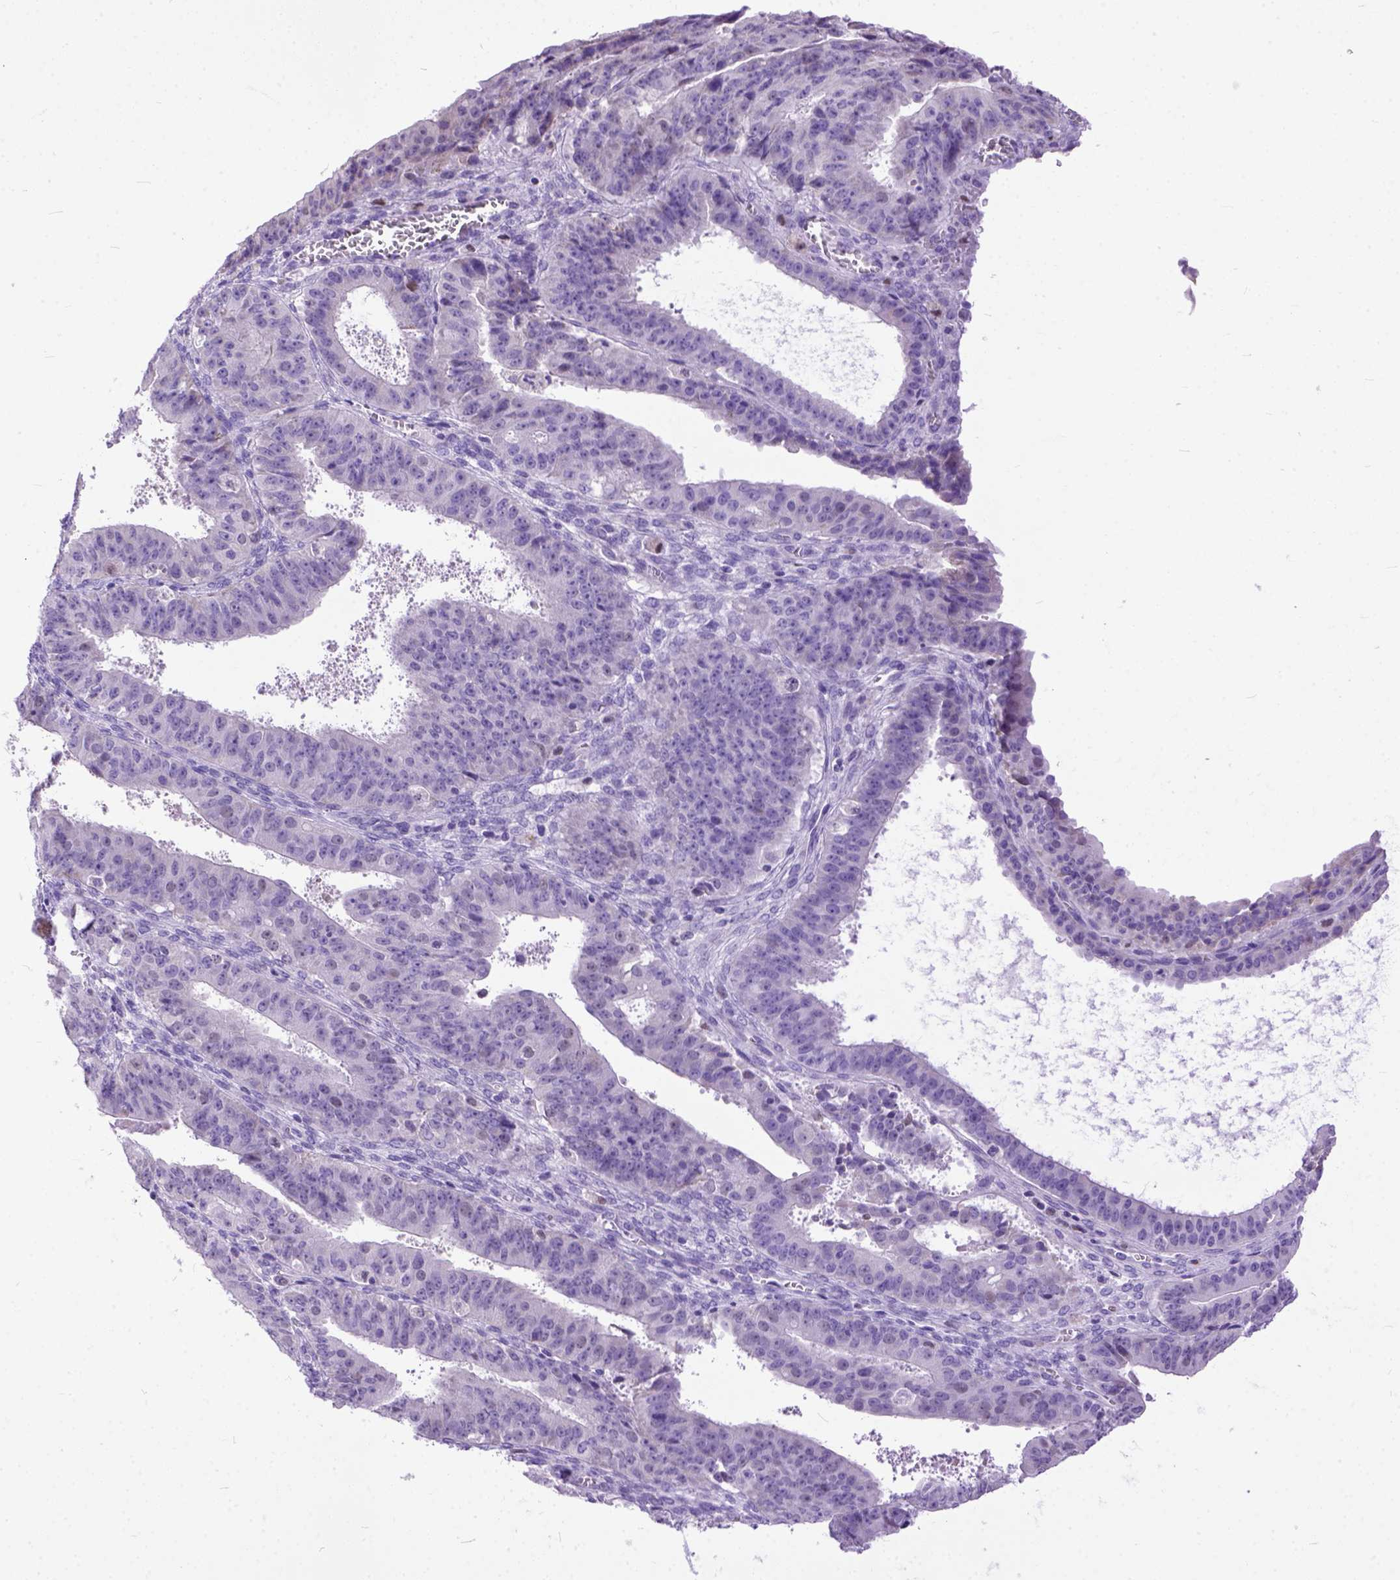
{"staining": {"intensity": "negative", "quantity": "none", "location": "none"}, "tissue": "ovarian cancer", "cell_type": "Tumor cells", "image_type": "cancer", "snomed": [{"axis": "morphology", "description": "Carcinoma, endometroid"}, {"axis": "topography", "description": "Ovary"}], "caption": "Immunohistochemical staining of endometroid carcinoma (ovarian) demonstrates no significant staining in tumor cells.", "gene": "CRB1", "patient": {"sex": "female", "age": 42}}